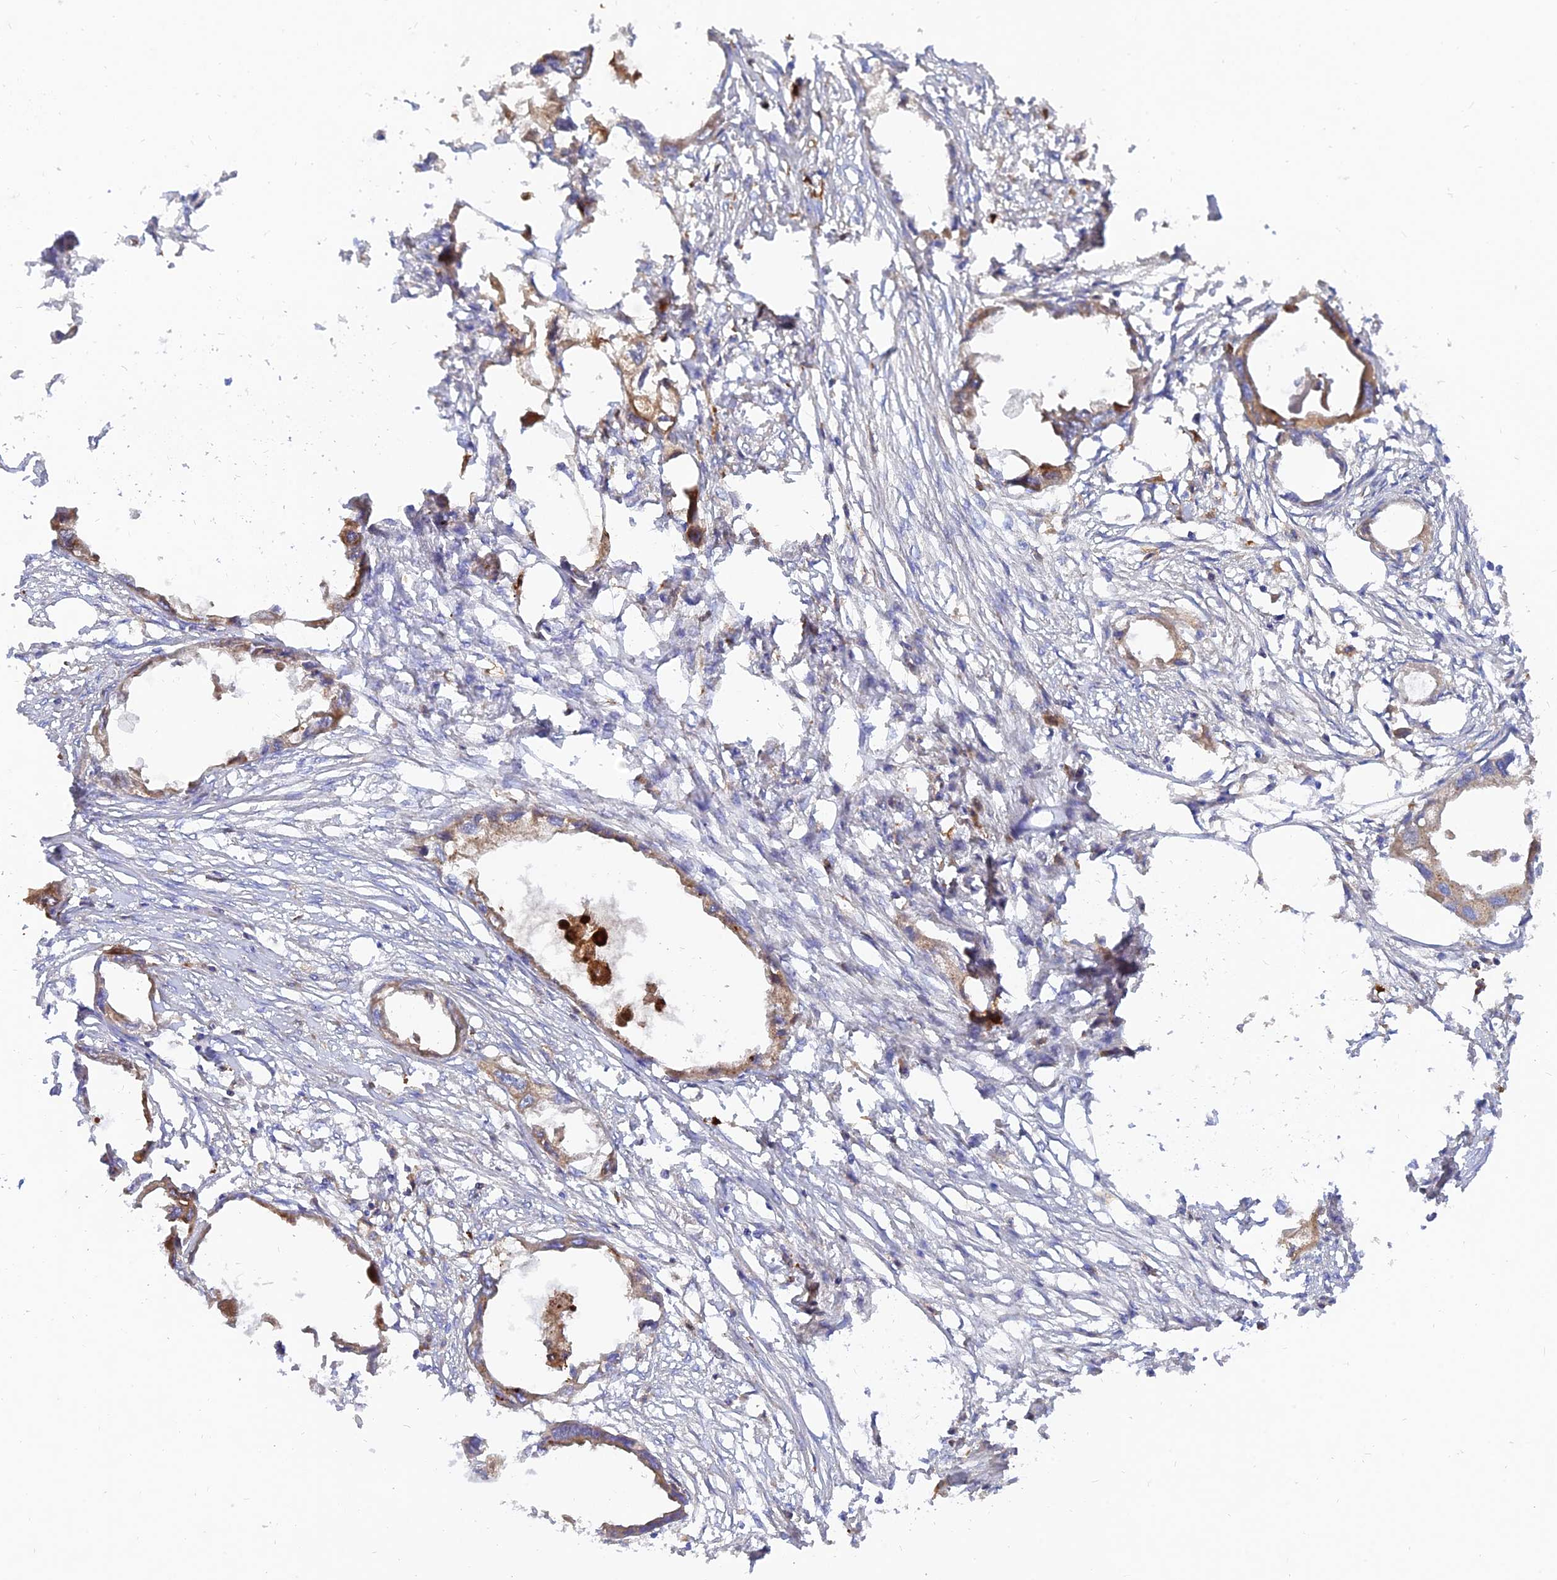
{"staining": {"intensity": "moderate", "quantity": "25%-75%", "location": "cytoplasmic/membranous"}, "tissue": "endometrial cancer", "cell_type": "Tumor cells", "image_type": "cancer", "snomed": [{"axis": "morphology", "description": "Adenocarcinoma, NOS"}, {"axis": "morphology", "description": "Adenocarcinoma, metastatic, NOS"}, {"axis": "topography", "description": "Adipose tissue"}, {"axis": "topography", "description": "Endometrium"}], "caption": "The histopathology image shows immunohistochemical staining of adenocarcinoma (endometrial). There is moderate cytoplasmic/membranous staining is present in approximately 25%-75% of tumor cells.", "gene": "MROH1", "patient": {"sex": "female", "age": 67}}